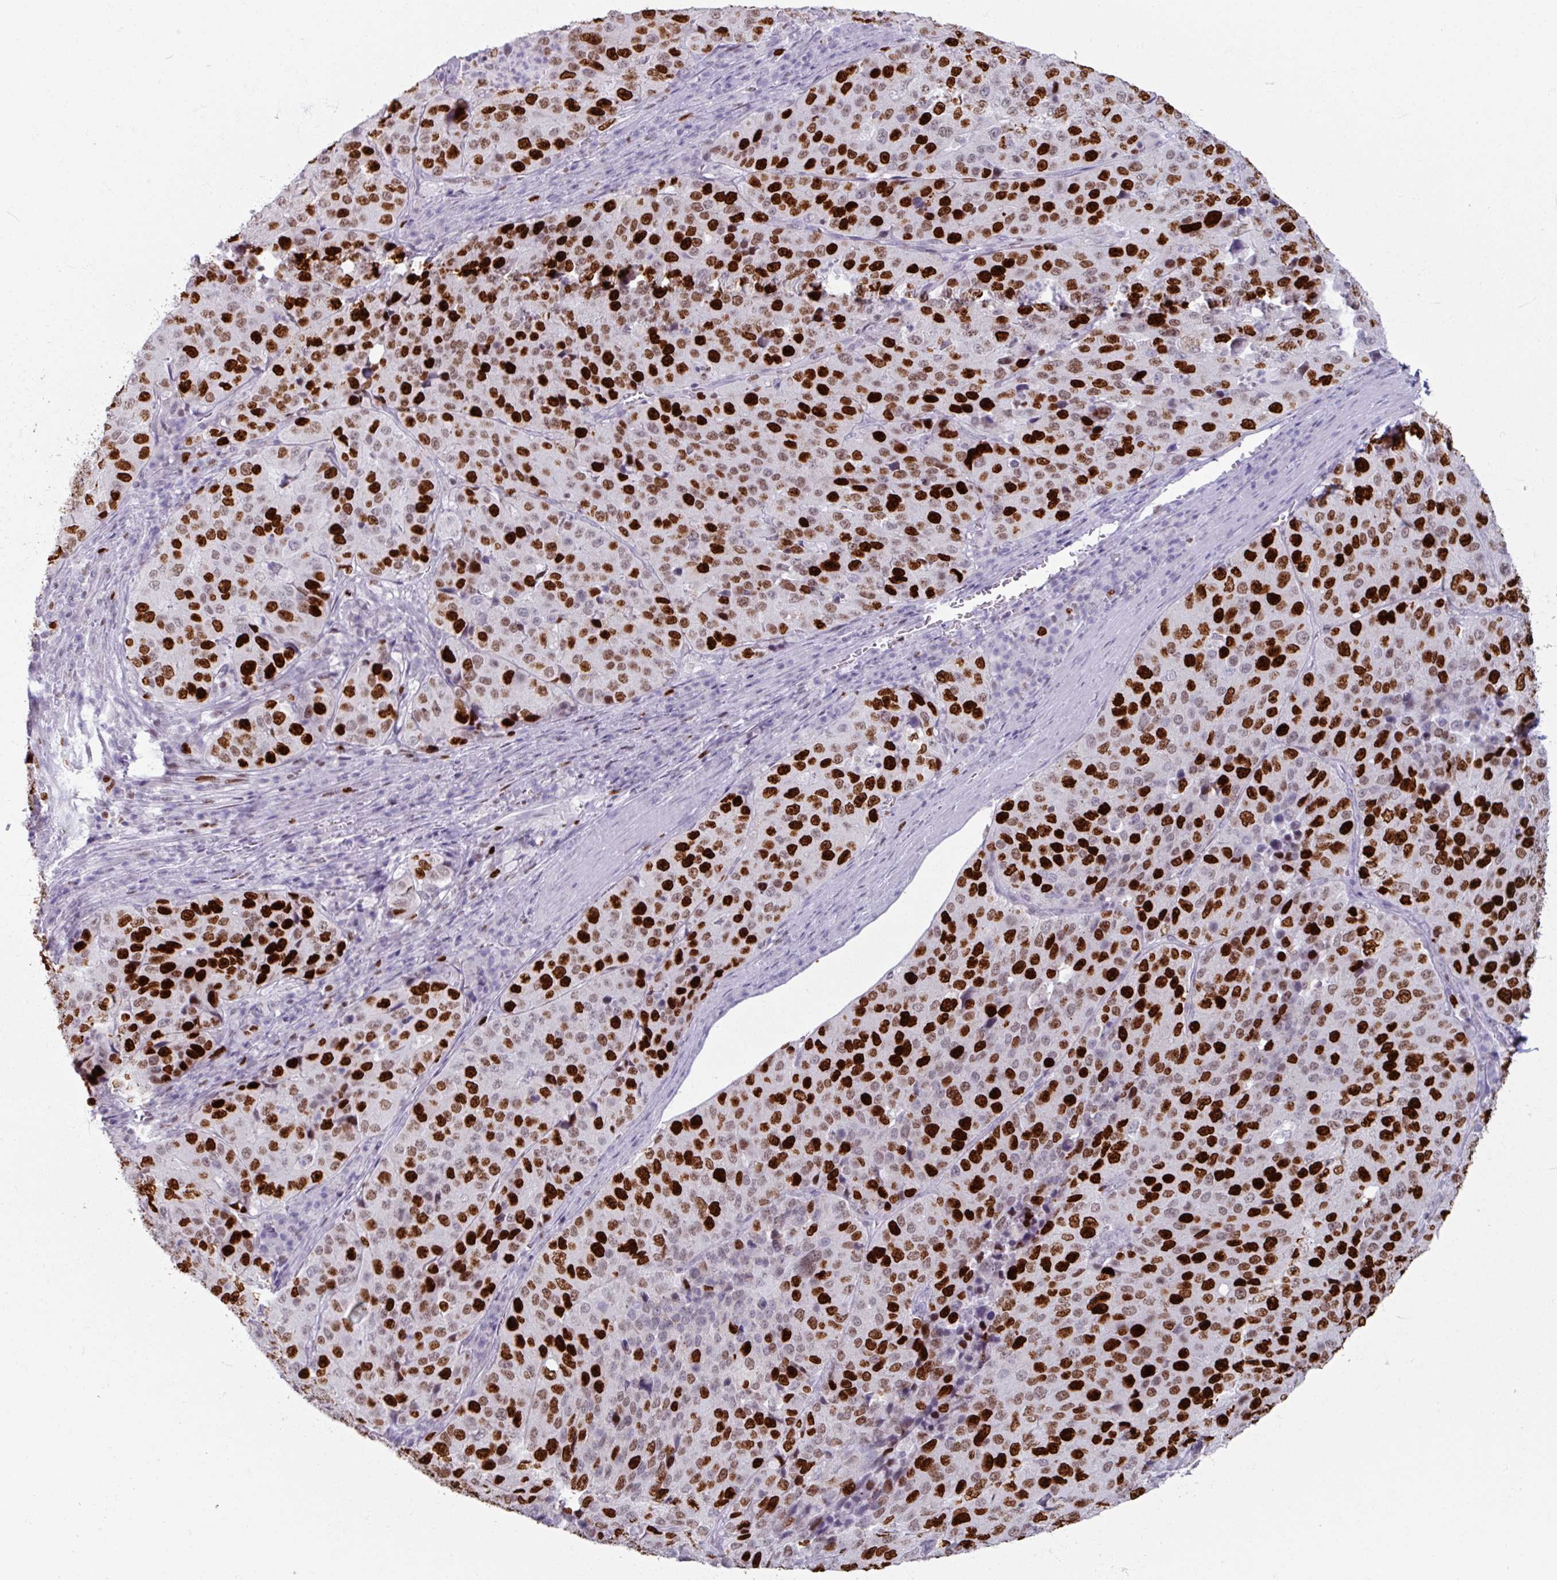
{"staining": {"intensity": "strong", "quantity": "25%-75%", "location": "nuclear"}, "tissue": "stomach cancer", "cell_type": "Tumor cells", "image_type": "cancer", "snomed": [{"axis": "morphology", "description": "Adenocarcinoma, NOS"}, {"axis": "topography", "description": "Stomach"}], "caption": "DAB immunohistochemical staining of human stomach cancer shows strong nuclear protein expression in about 25%-75% of tumor cells.", "gene": "ATAD2", "patient": {"sex": "male", "age": 71}}